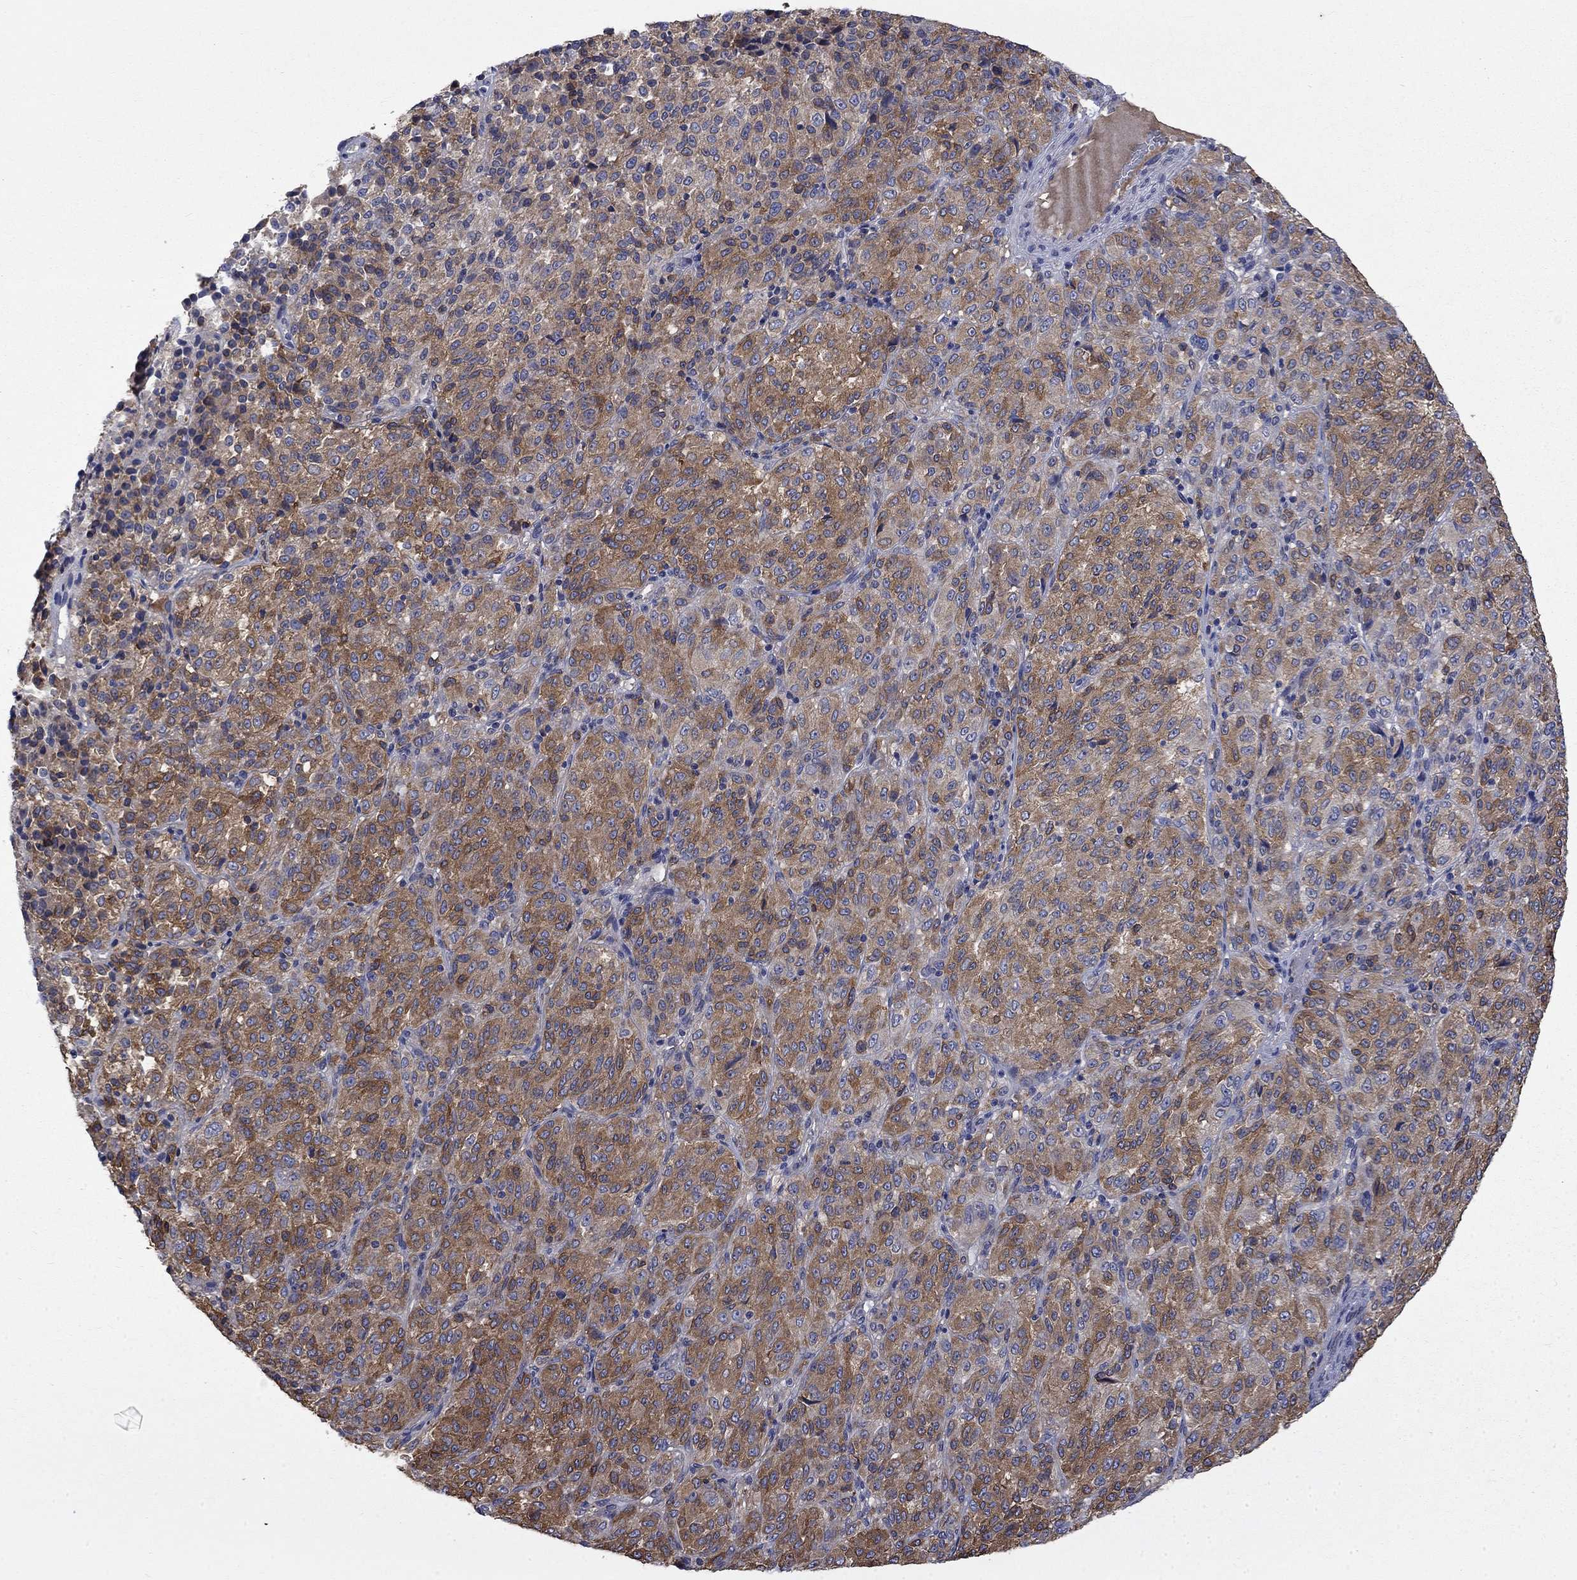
{"staining": {"intensity": "strong", "quantity": "25%-75%", "location": "cytoplasmic/membranous"}, "tissue": "melanoma", "cell_type": "Tumor cells", "image_type": "cancer", "snomed": [{"axis": "morphology", "description": "Malignant melanoma, Metastatic site"}, {"axis": "topography", "description": "Brain"}], "caption": "IHC of human melanoma demonstrates high levels of strong cytoplasmic/membranous staining in about 25%-75% of tumor cells. (DAB = brown stain, brightfield microscopy at high magnification).", "gene": "CAMKK2", "patient": {"sex": "female", "age": 56}}